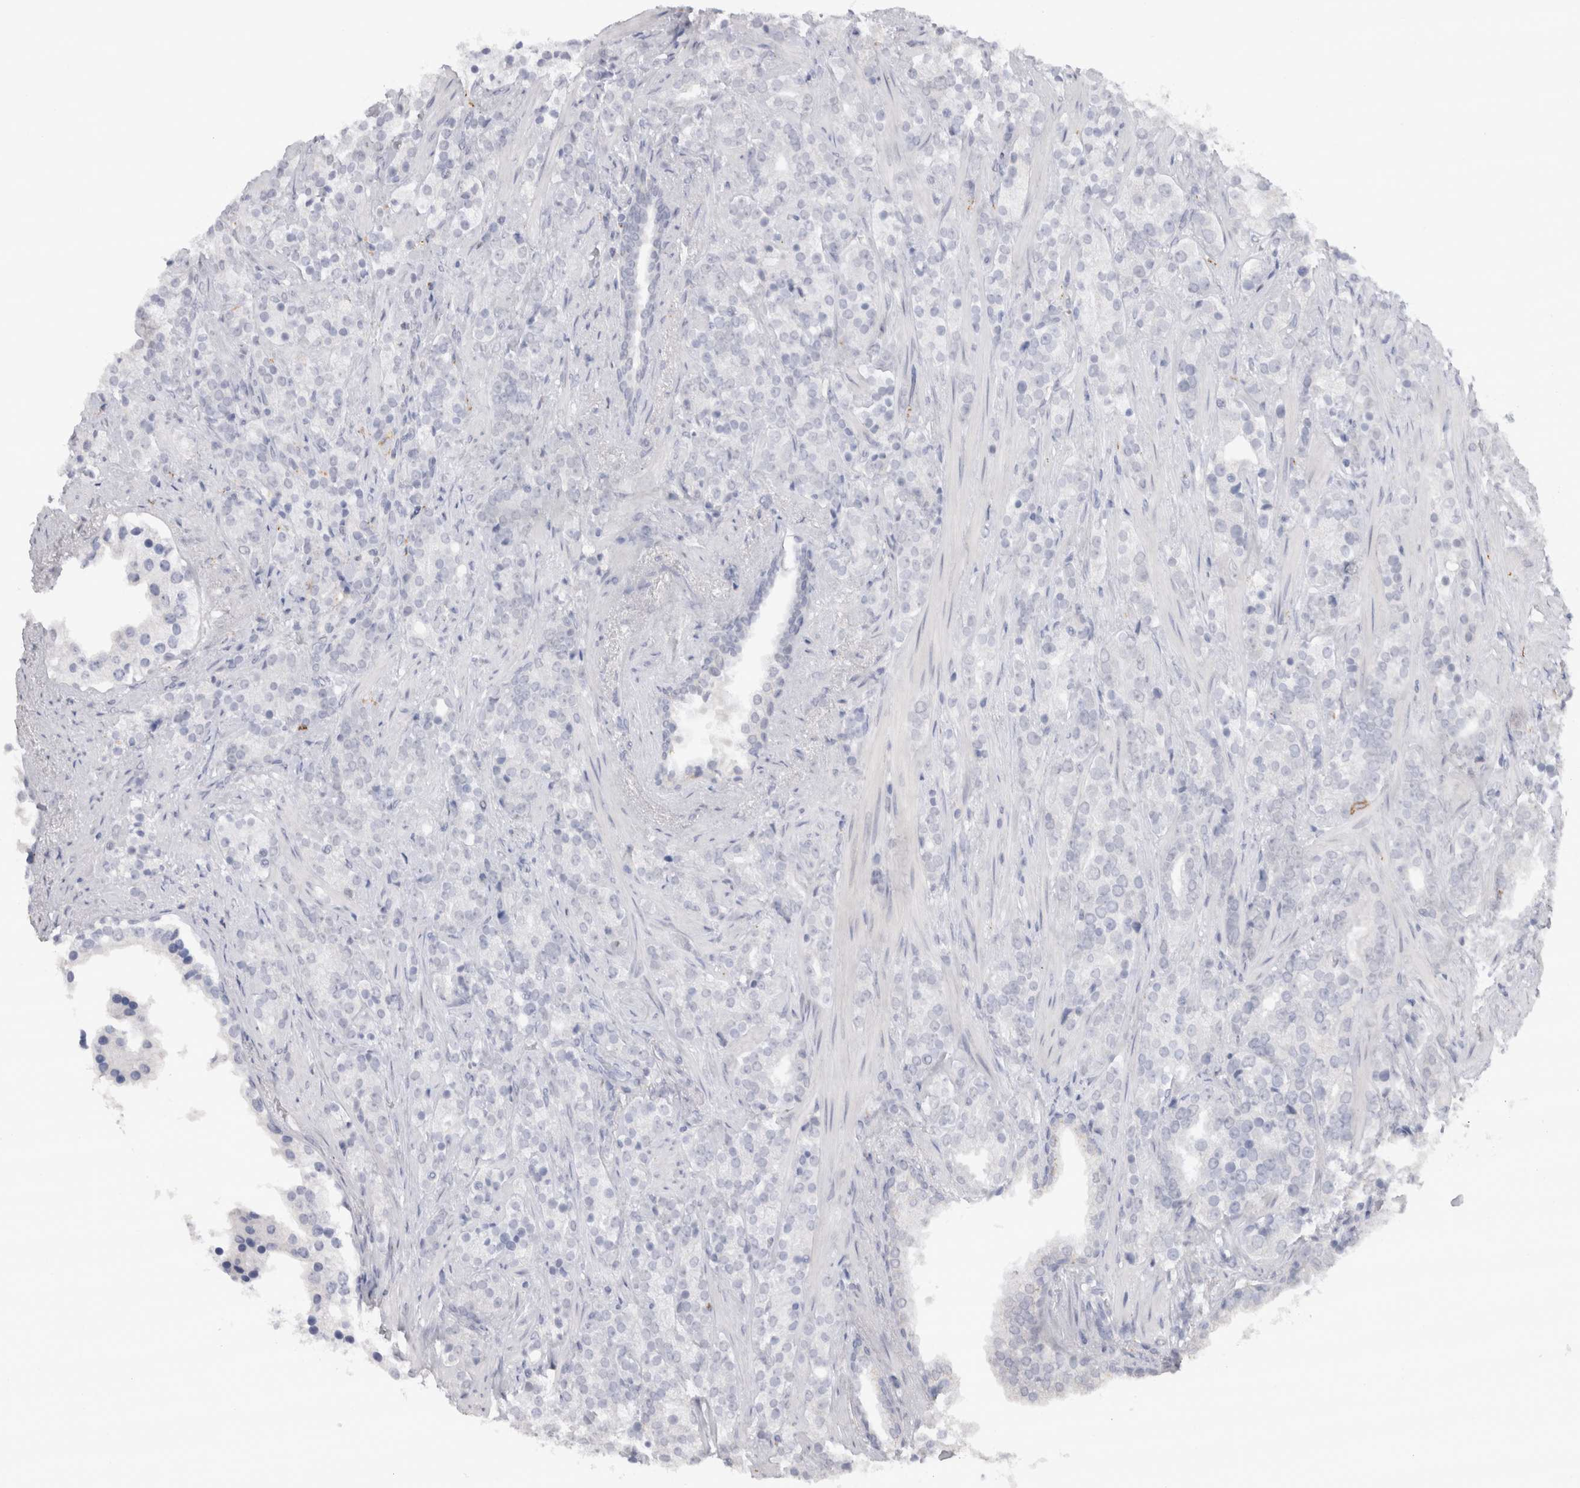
{"staining": {"intensity": "negative", "quantity": "none", "location": "none"}, "tissue": "prostate cancer", "cell_type": "Tumor cells", "image_type": "cancer", "snomed": [{"axis": "morphology", "description": "Adenocarcinoma, High grade"}, {"axis": "topography", "description": "Prostate"}], "caption": "This is an immunohistochemistry image of human high-grade adenocarcinoma (prostate). There is no expression in tumor cells.", "gene": "CDH17", "patient": {"sex": "male", "age": 71}}